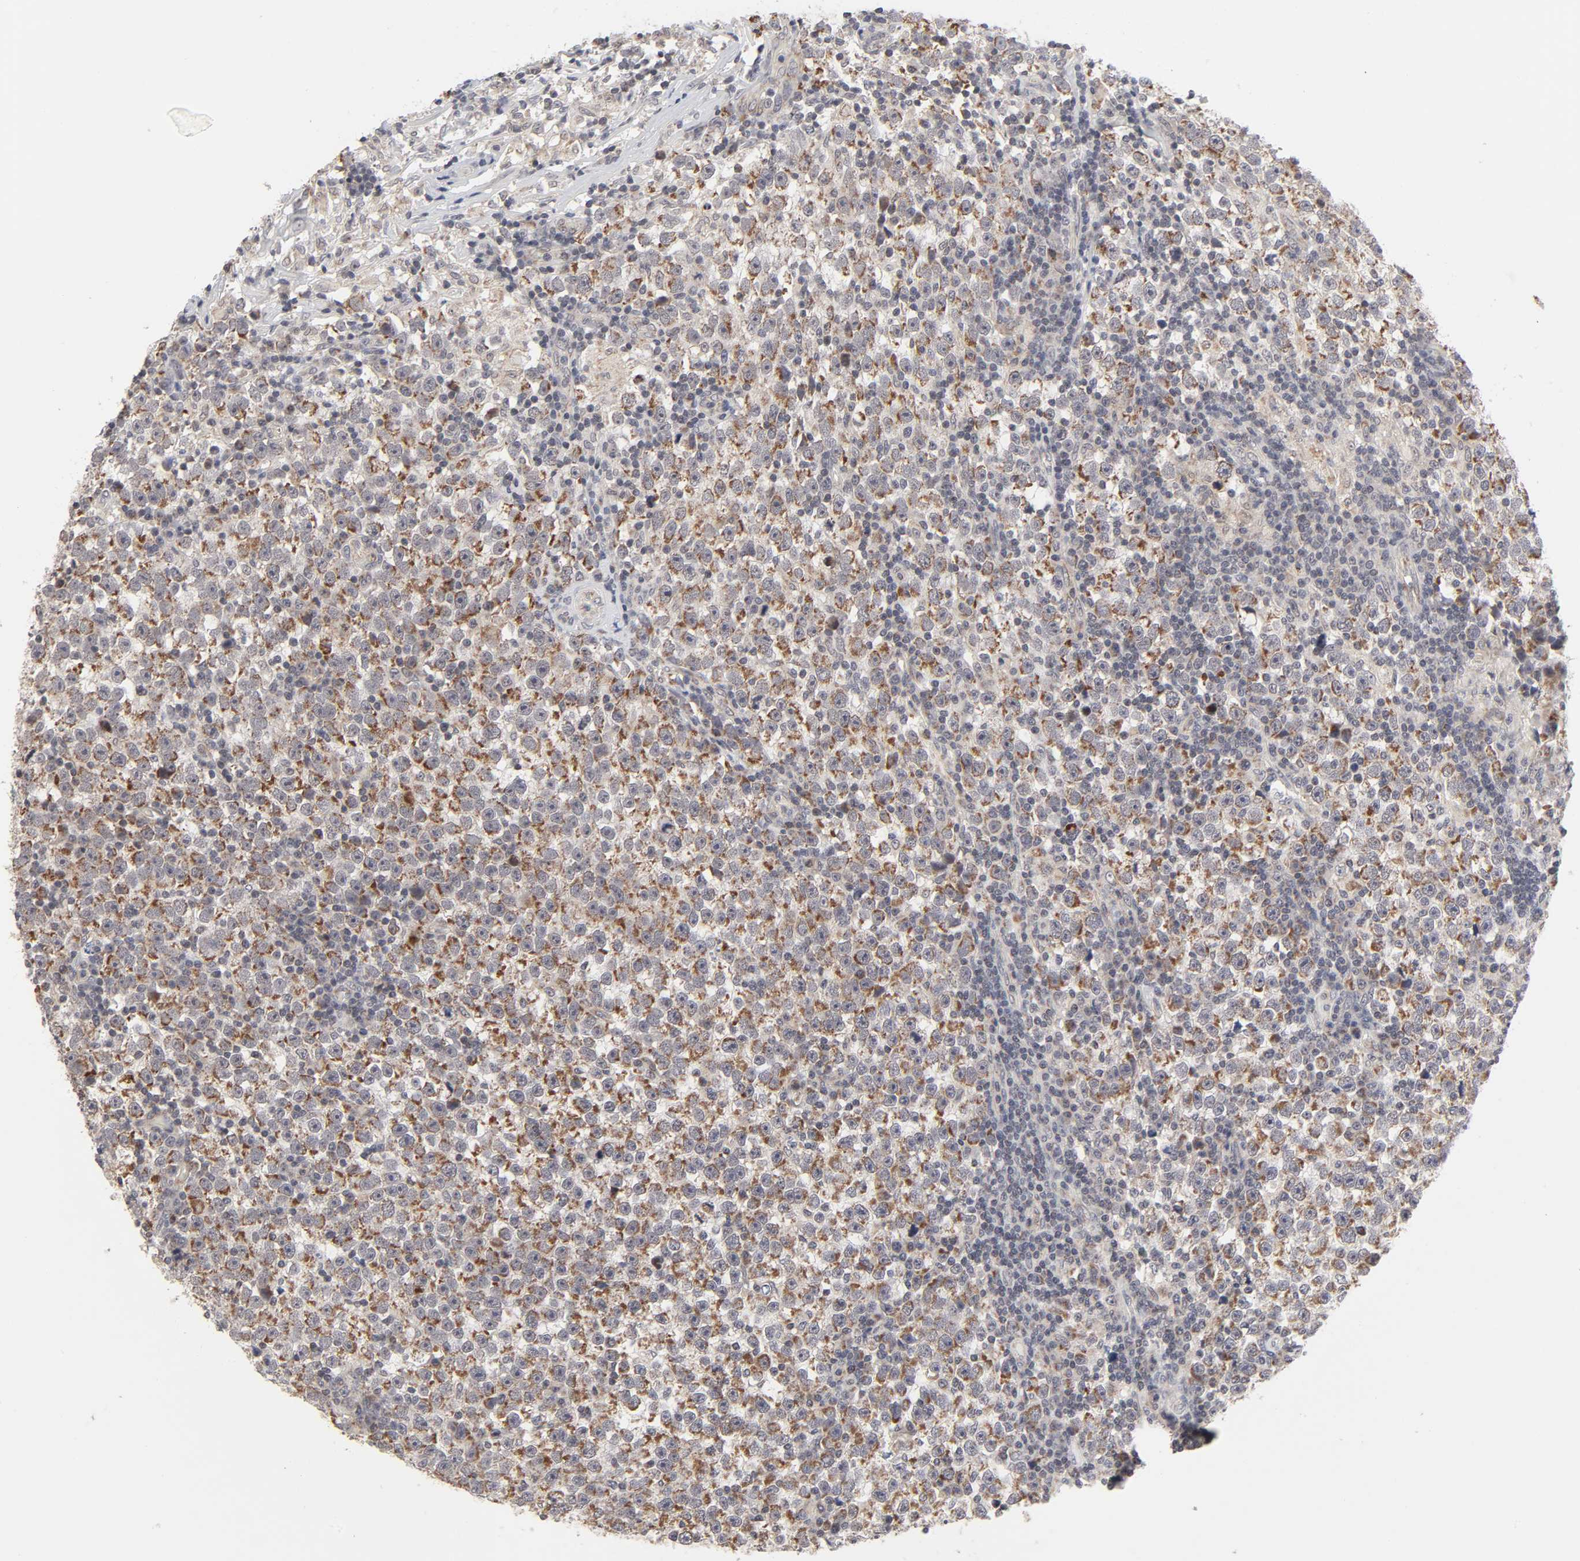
{"staining": {"intensity": "moderate", "quantity": ">75%", "location": "cytoplasmic/membranous"}, "tissue": "testis cancer", "cell_type": "Tumor cells", "image_type": "cancer", "snomed": [{"axis": "morphology", "description": "Seminoma, NOS"}, {"axis": "topography", "description": "Testis"}], "caption": "Immunohistochemical staining of human testis seminoma exhibits medium levels of moderate cytoplasmic/membranous protein staining in approximately >75% of tumor cells.", "gene": "AUH", "patient": {"sex": "male", "age": 43}}